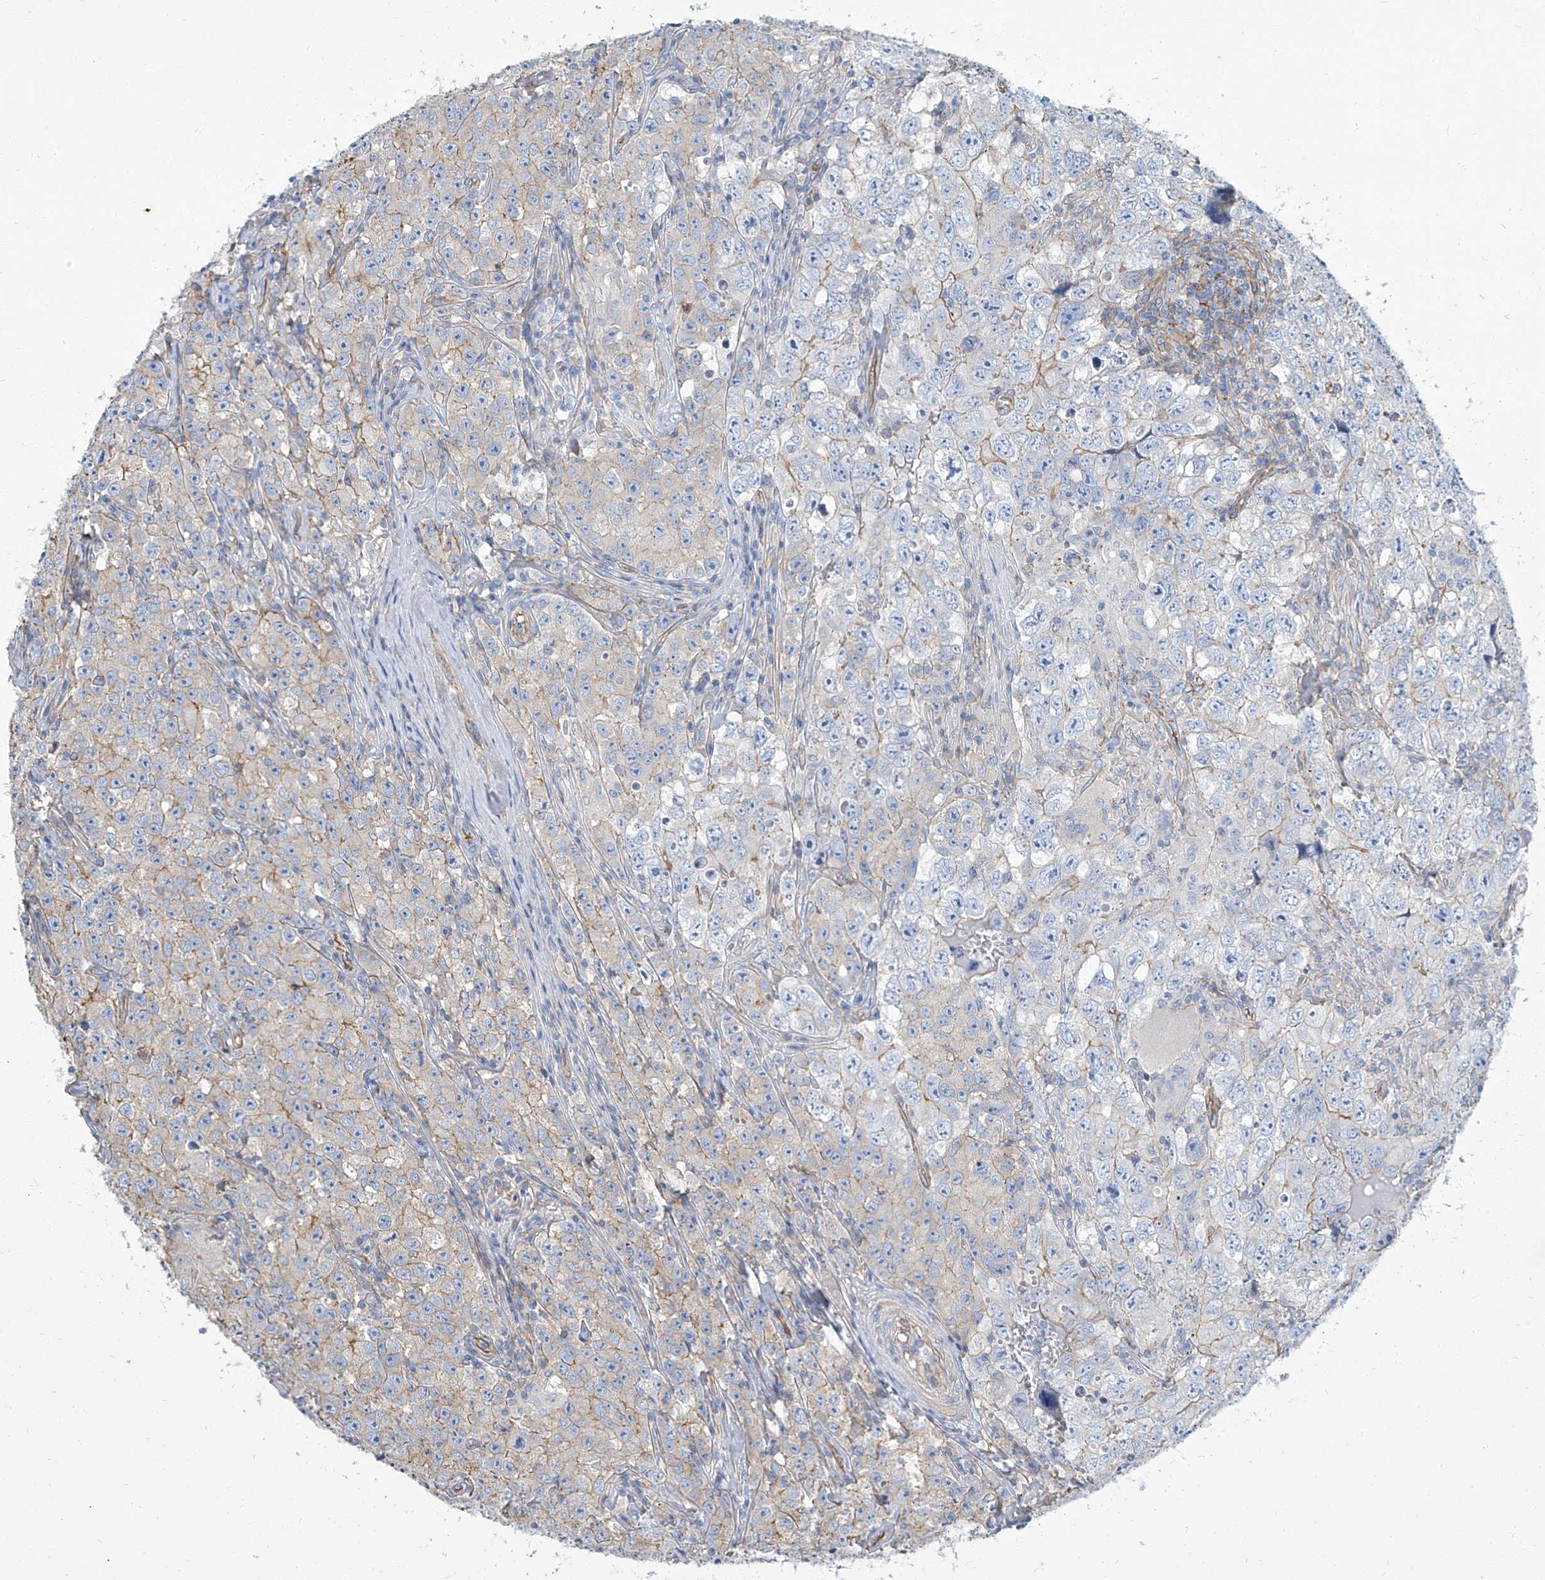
{"staining": {"intensity": "weak", "quantity": "<25%", "location": "cytoplasmic/membranous"}, "tissue": "testis cancer", "cell_type": "Tumor cells", "image_type": "cancer", "snomed": [{"axis": "morphology", "description": "Seminoma, NOS"}, {"axis": "morphology", "description": "Carcinoma, Embryonal, NOS"}, {"axis": "topography", "description": "Testis"}], "caption": "A high-resolution histopathology image shows IHC staining of testis cancer (embryonal carcinoma), which shows no significant expression in tumor cells. (Stains: DAB immunohistochemistry (IHC) with hematoxylin counter stain, Microscopy: brightfield microscopy at high magnification).", "gene": "TXLNB", "patient": {"sex": "male", "age": 43}}